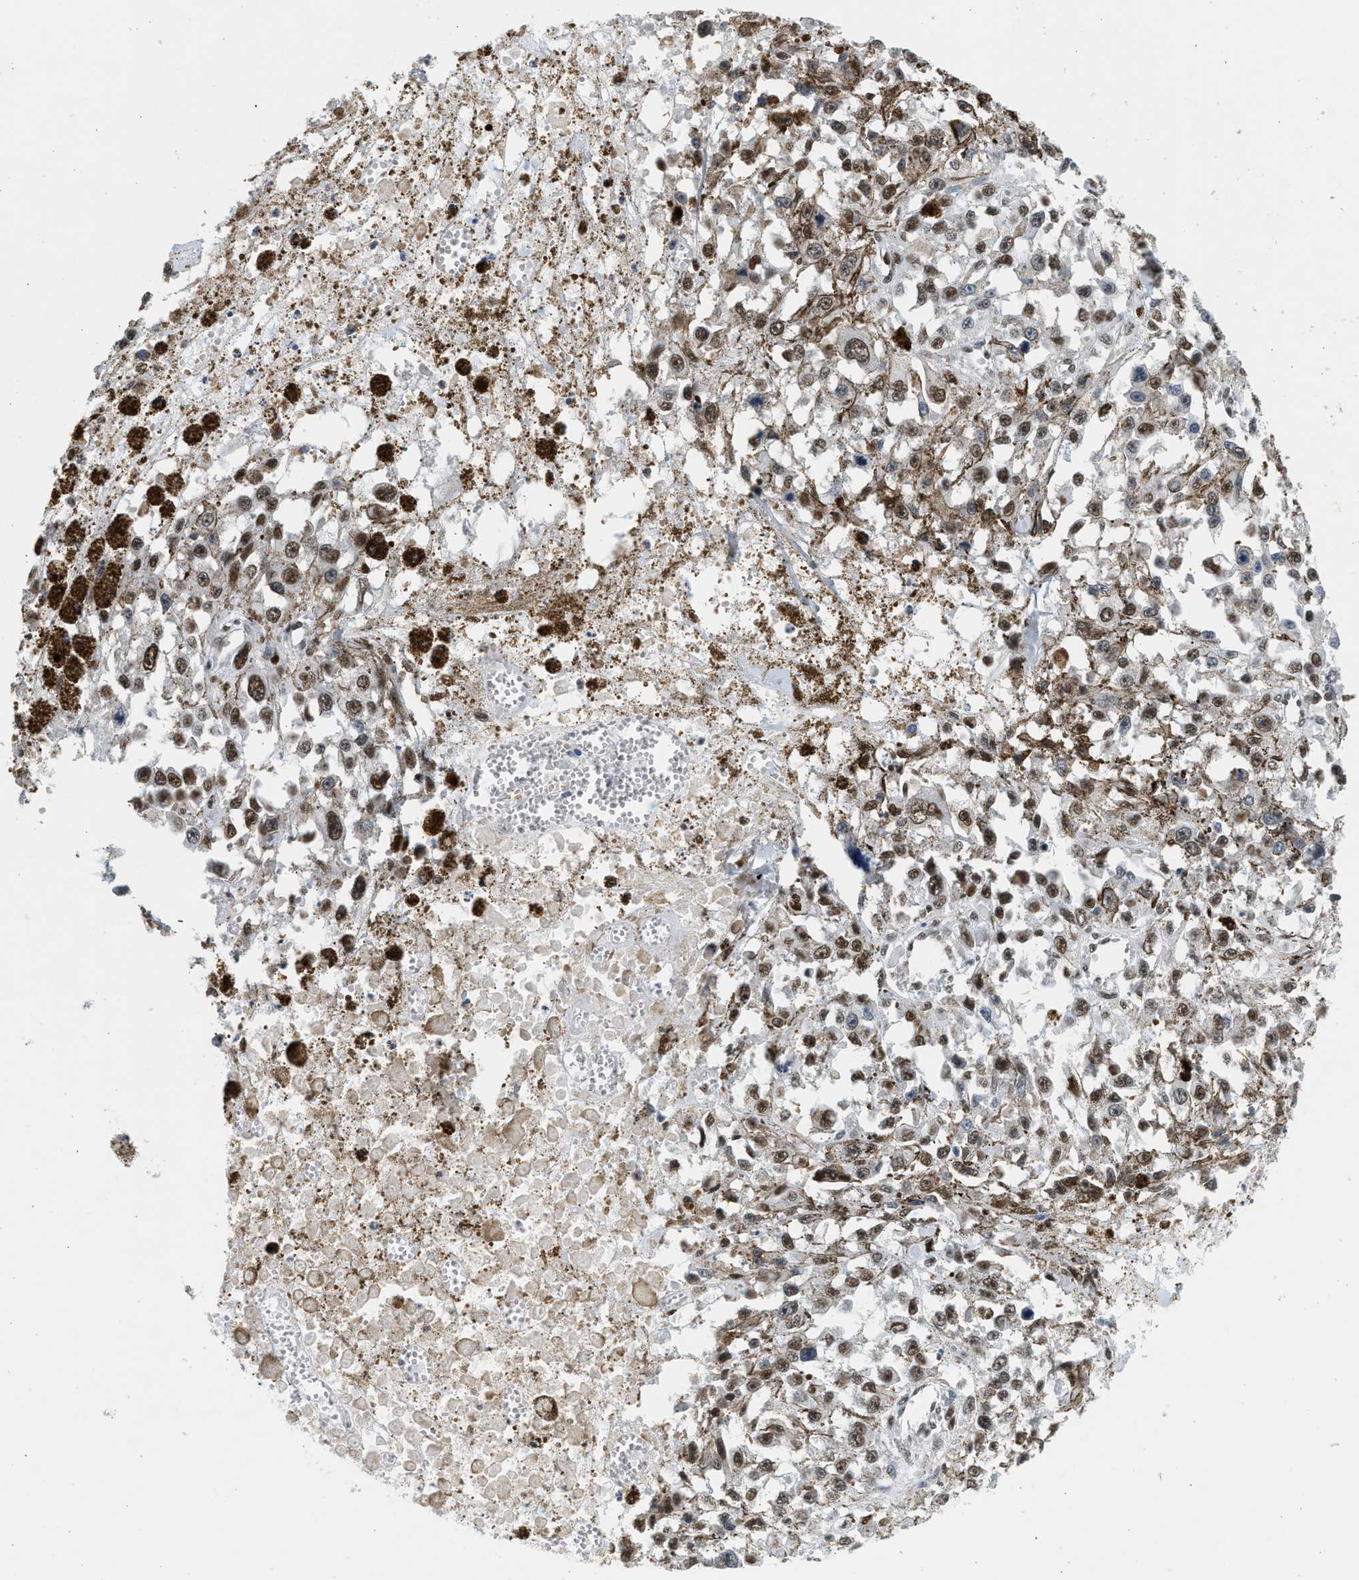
{"staining": {"intensity": "weak", "quantity": ">75%", "location": "nuclear"}, "tissue": "melanoma", "cell_type": "Tumor cells", "image_type": "cancer", "snomed": [{"axis": "morphology", "description": "Malignant melanoma, Metastatic site"}, {"axis": "topography", "description": "Lymph node"}], "caption": "An IHC micrograph of neoplastic tissue is shown. Protein staining in brown shows weak nuclear positivity in melanoma within tumor cells. (DAB = brown stain, brightfield microscopy at high magnification).", "gene": "HIPK1", "patient": {"sex": "male", "age": 59}}